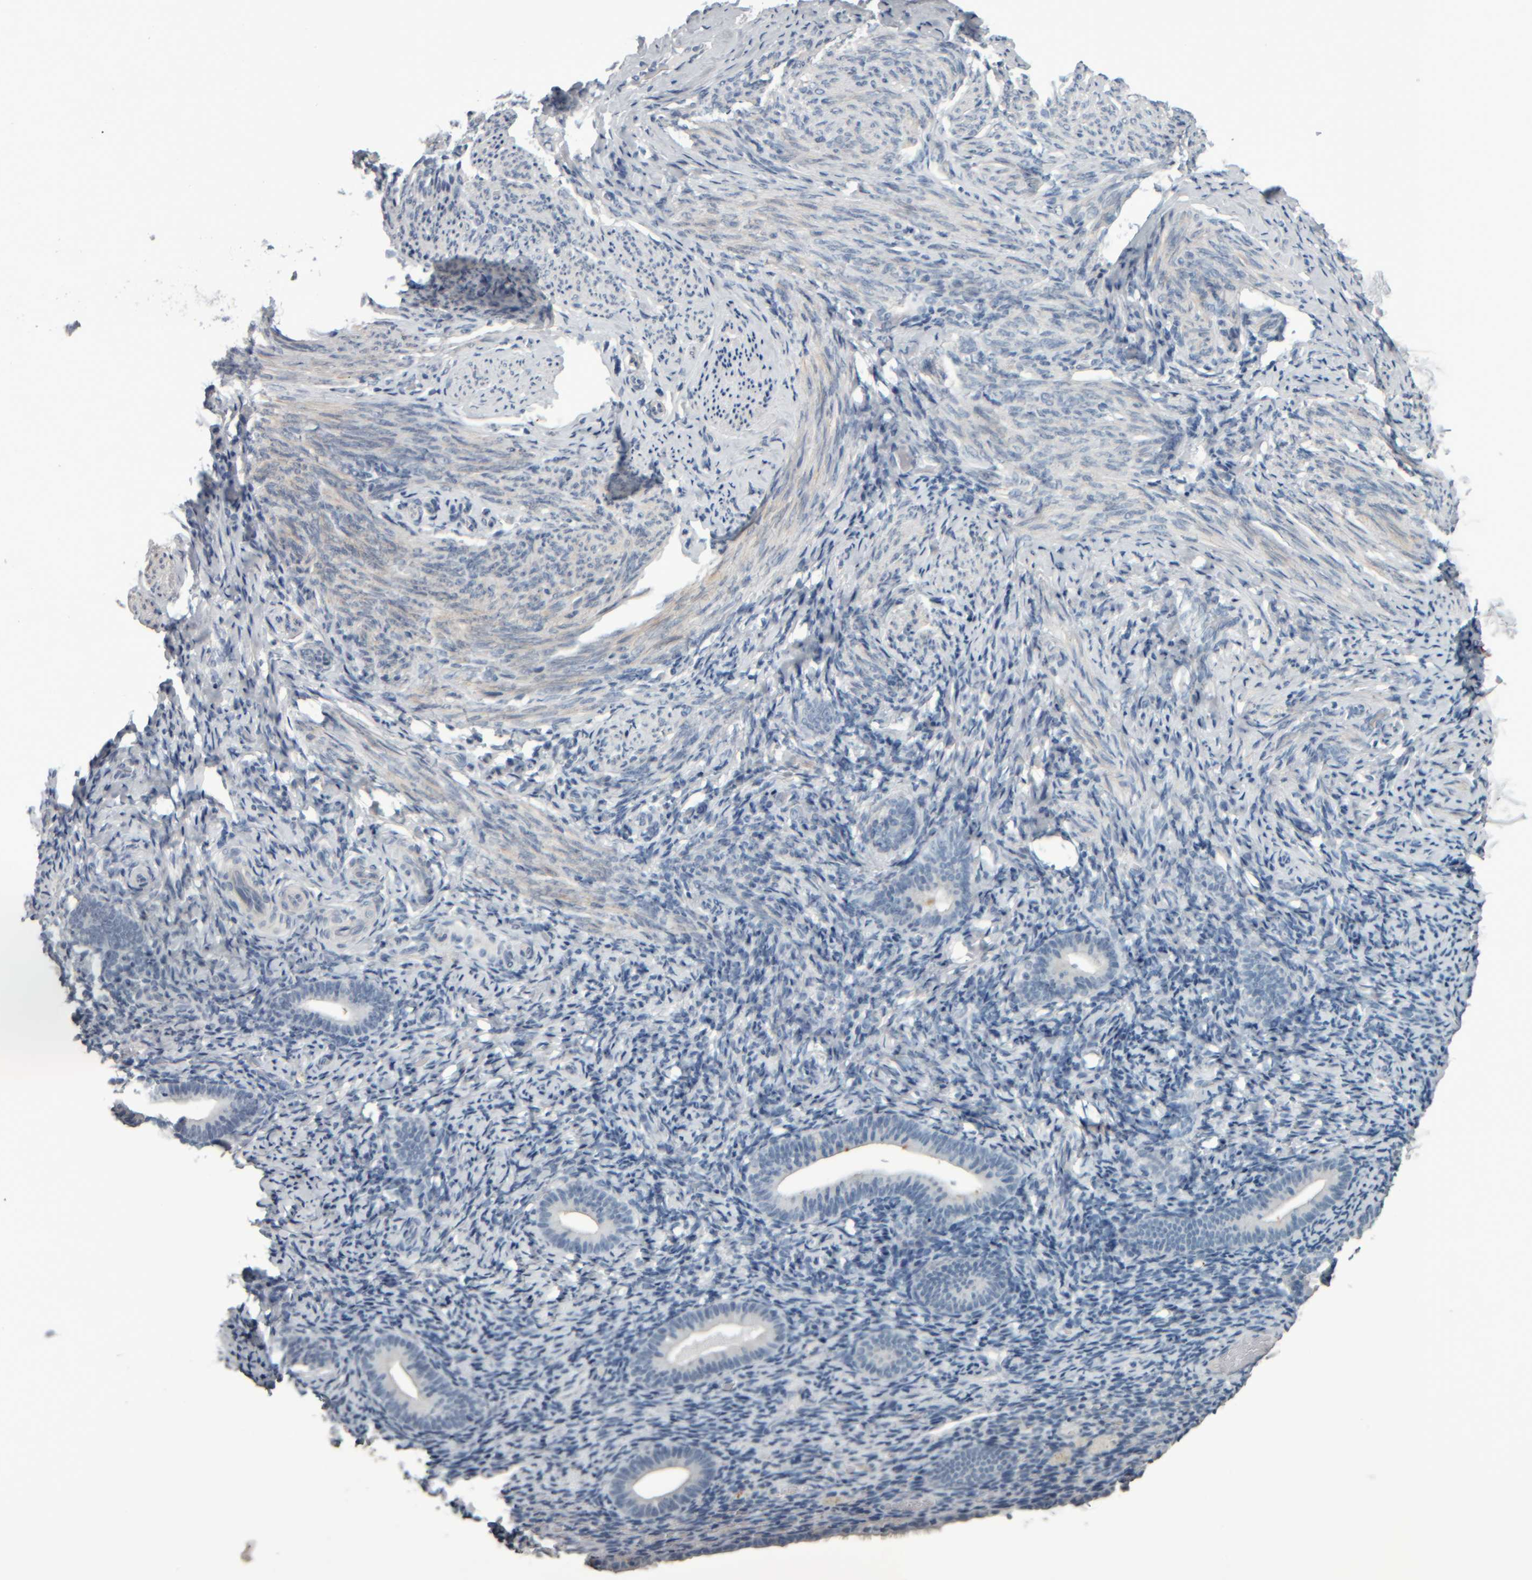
{"staining": {"intensity": "negative", "quantity": "none", "location": "none"}, "tissue": "endometrium", "cell_type": "Cells in endometrial stroma", "image_type": "normal", "snomed": [{"axis": "morphology", "description": "Normal tissue, NOS"}, {"axis": "topography", "description": "Endometrium"}], "caption": "A micrograph of human endometrium is negative for staining in cells in endometrial stroma. (Brightfield microscopy of DAB (3,3'-diaminobenzidine) immunohistochemistry at high magnification).", "gene": "CAVIN4", "patient": {"sex": "female", "age": 51}}